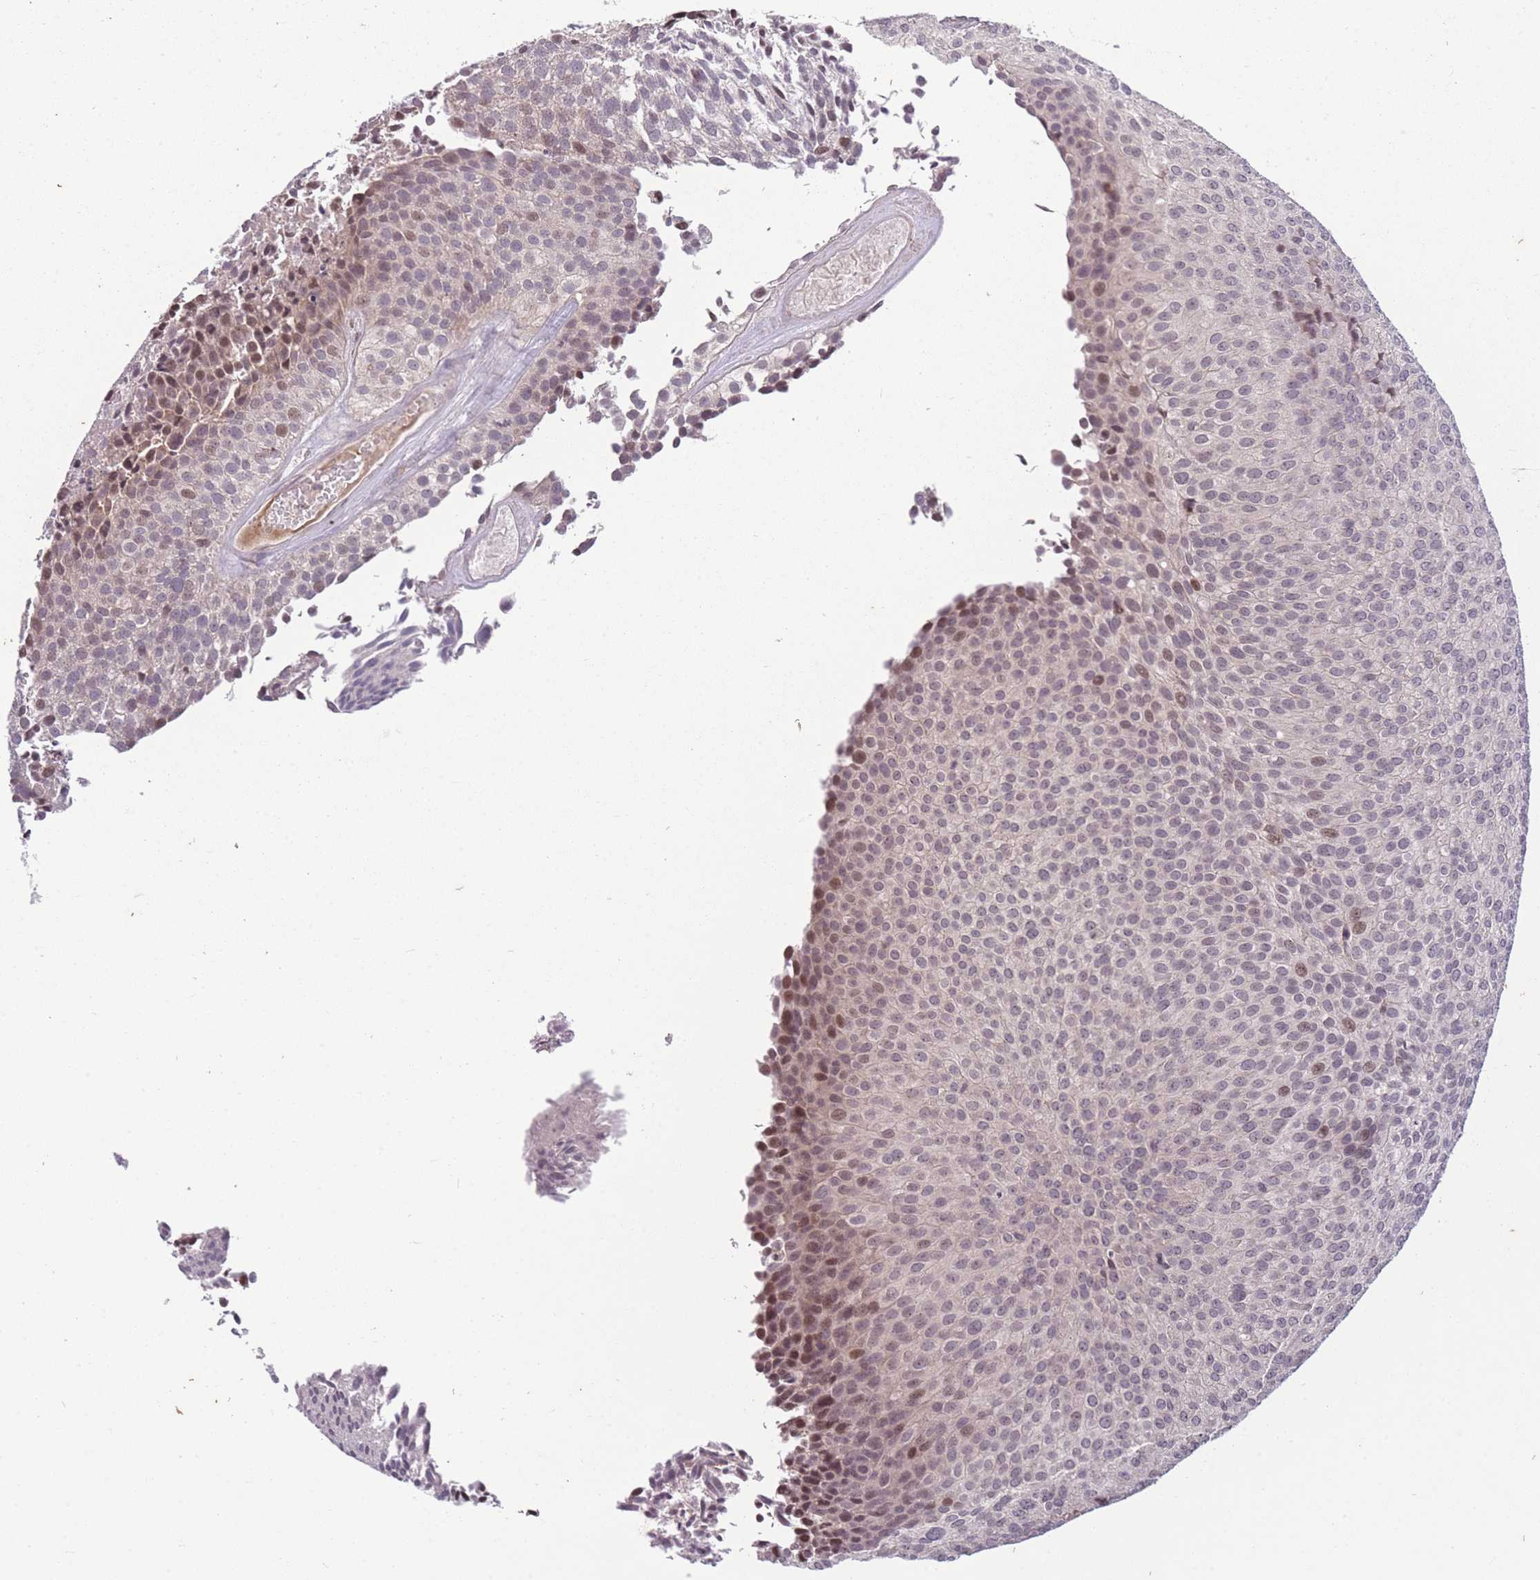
{"staining": {"intensity": "moderate", "quantity": "<25%", "location": "nuclear"}, "tissue": "urothelial cancer", "cell_type": "Tumor cells", "image_type": "cancer", "snomed": [{"axis": "morphology", "description": "Urothelial carcinoma, Low grade"}, {"axis": "topography", "description": "Urinary bladder"}], "caption": "Protein analysis of urothelial cancer tissue displays moderate nuclear positivity in approximately <25% of tumor cells.", "gene": "GGT5", "patient": {"sex": "male", "age": 84}}